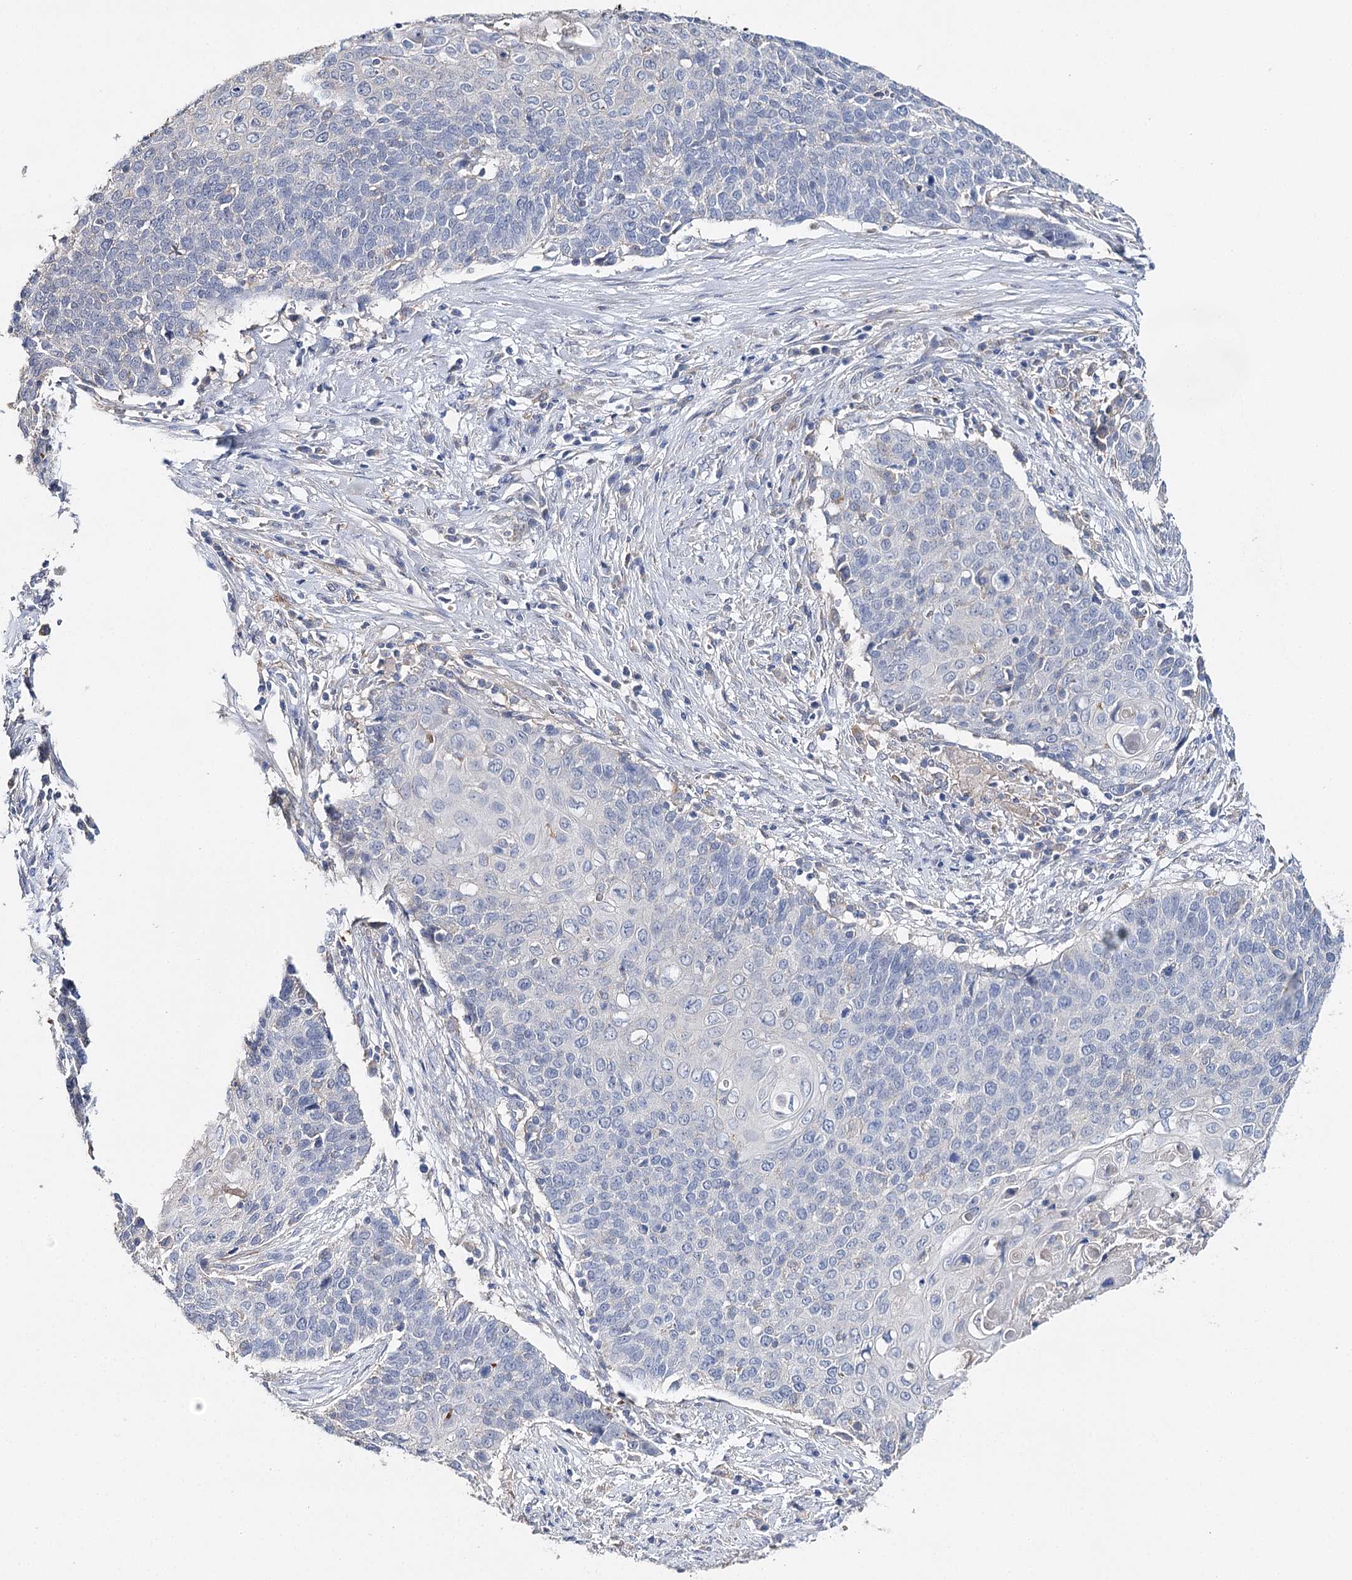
{"staining": {"intensity": "negative", "quantity": "none", "location": "none"}, "tissue": "cervical cancer", "cell_type": "Tumor cells", "image_type": "cancer", "snomed": [{"axis": "morphology", "description": "Squamous cell carcinoma, NOS"}, {"axis": "topography", "description": "Cervix"}], "caption": "IHC image of neoplastic tissue: cervical squamous cell carcinoma stained with DAB (3,3'-diaminobenzidine) shows no significant protein staining in tumor cells. (DAB immunohistochemistry, high magnification).", "gene": "EPYC", "patient": {"sex": "female", "age": 39}}